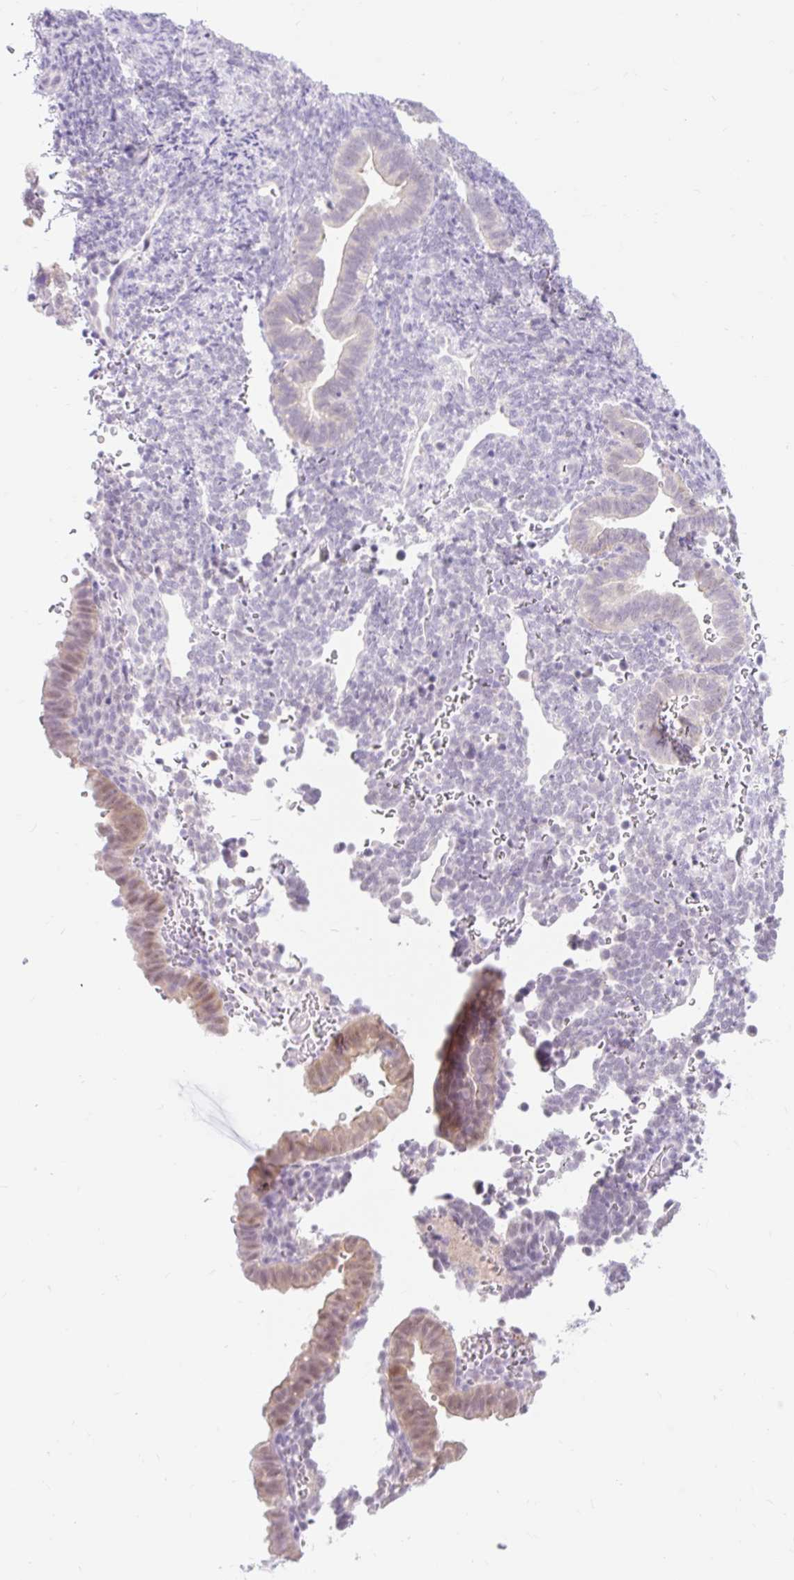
{"staining": {"intensity": "negative", "quantity": "none", "location": "none"}, "tissue": "endometrium", "cell_type": "Cells in endometrial stroma", "image_type": "normal", "snomed": [{"axis": "morphology", "description": "Normal tissue, NOS"}, {"axis": "topography", "description": "Endometrium"}], "caption": "Endometrium was stained to show a protein in brown. There is no significant positivity in cells in endometrial stroma. The staining was performed using DAB to visualize the protein expression in brown, while the nuclei were stained in blue with hematoxylin (Magnification: 20x).", "gene": "ITPK1", "patient": {"sex": "female", "age": 34}}